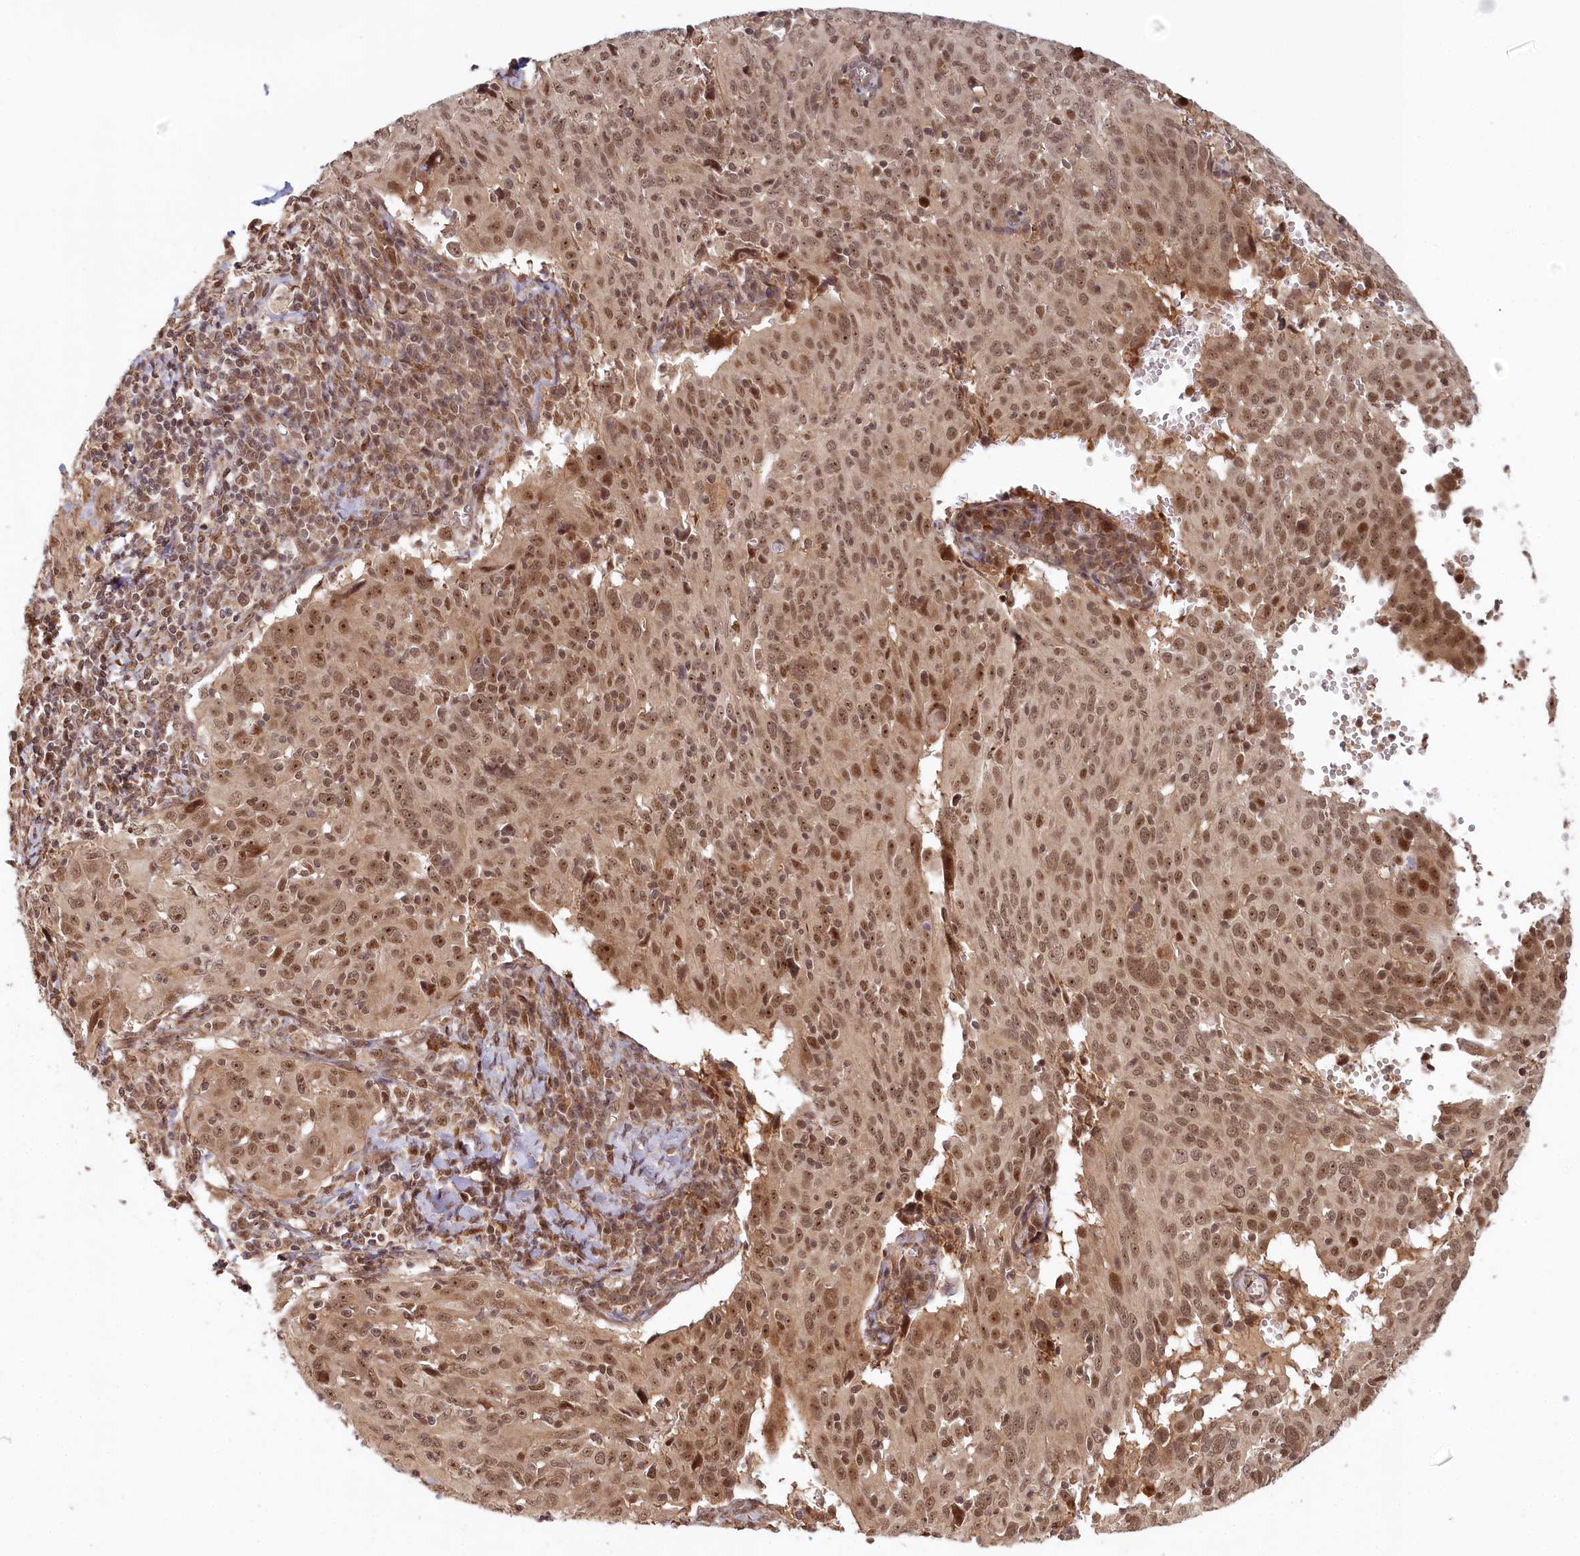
{"staining": {"intensity": "moderate", "quantity": ">75%", "location": "nuclear"}, "tissue": "cervical cancer", "cell_type": "Tumor cells", "image_type": "cancer", "snomed": [{"axis": "morphology", "description": "Squamous cell carcinoma, NOS"}, {"axis": "topography", "description": "Cervix"}], "caption": "Protein analysis of cervical cancer (squamous cell carcinoma) tissue exhibits moderate nuclear expression in about >75% of tumor cells.", "gene": "WAPL", "patient": {"sex": "female", "age": 31}}